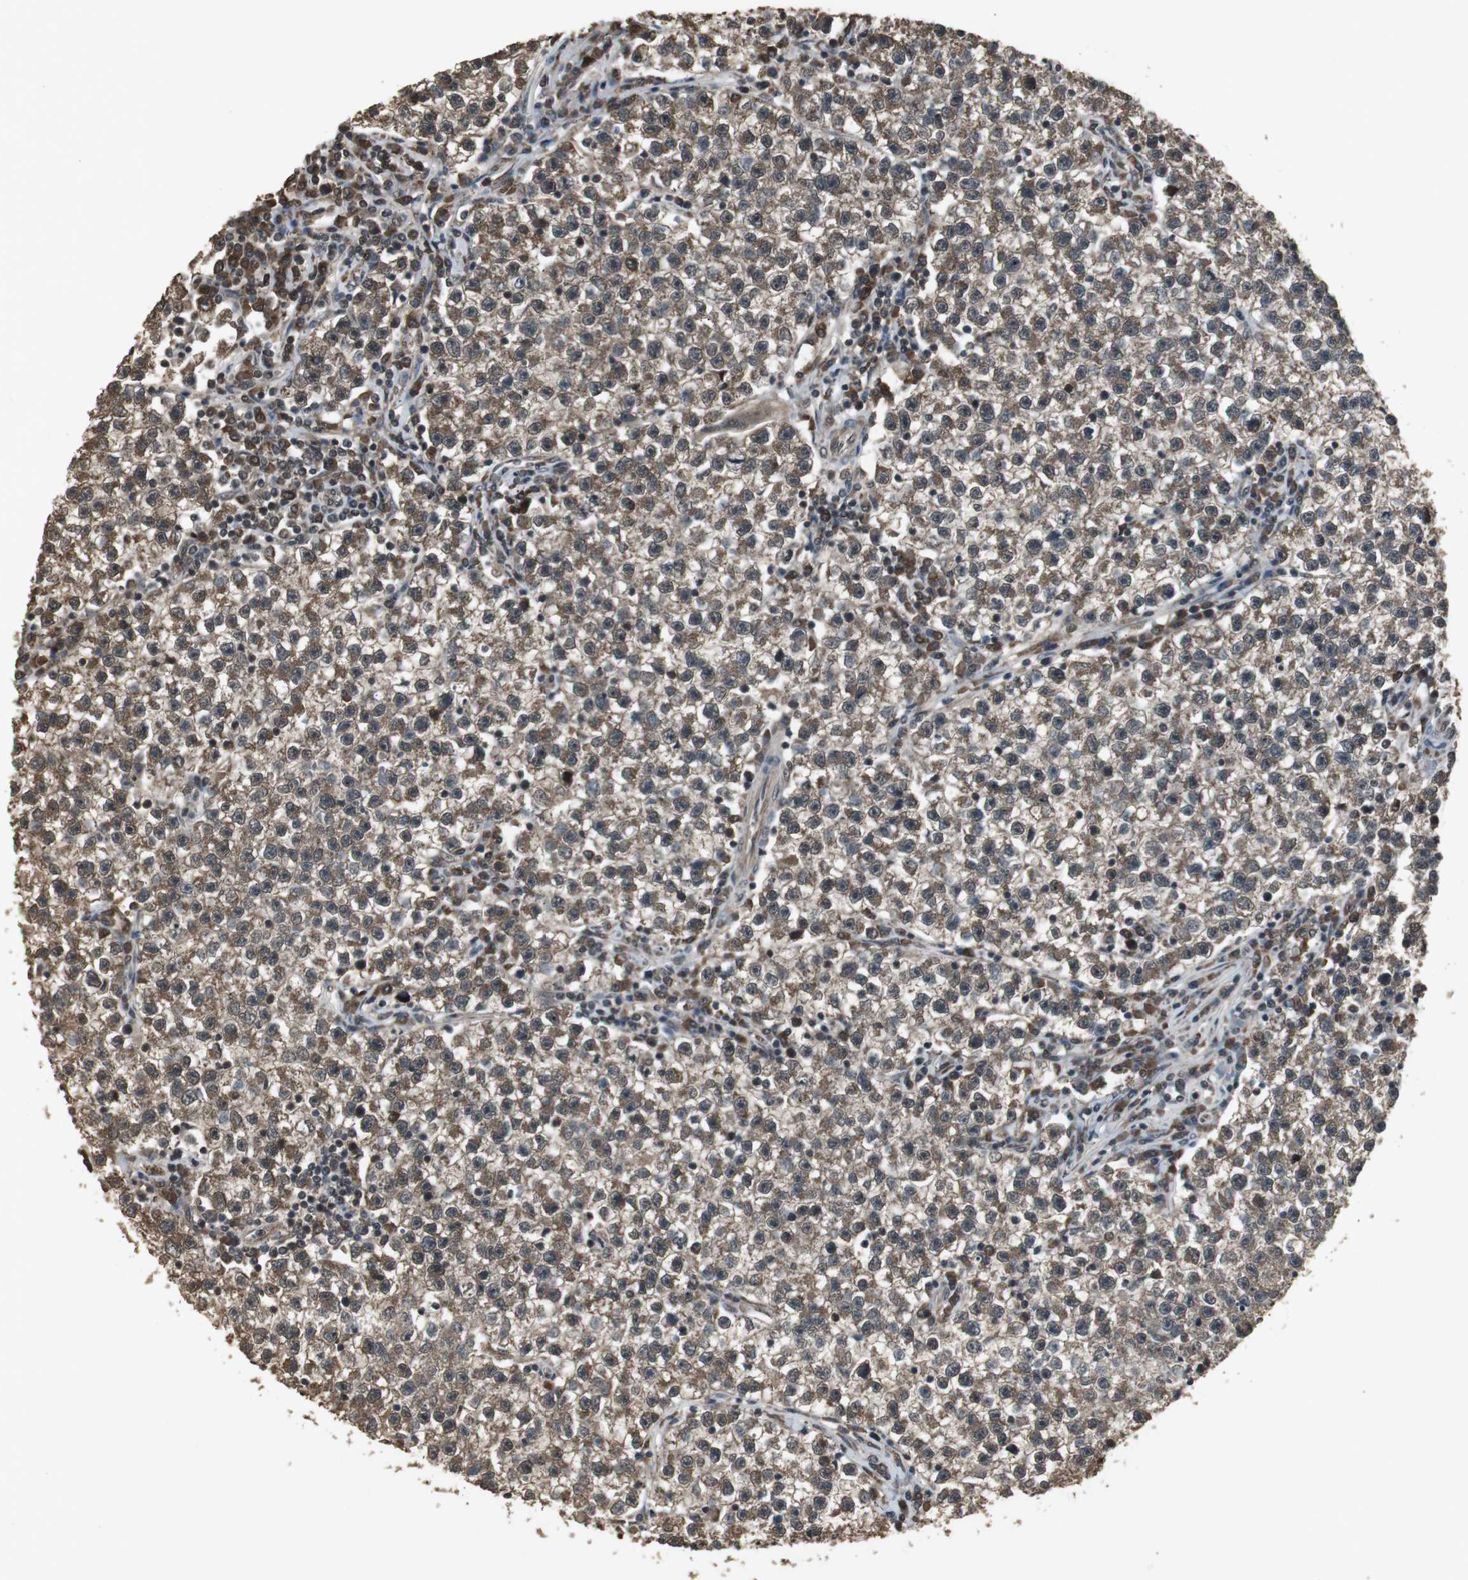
{"staining": {"intensity": "moderate", "quantity": ">75%", "location": "cytoplasmic/membranous,nuclear"}, "tissue": "testis cancer", "cell_type": "Tumor cells", "image_type": "cancer", "snomed": [{"axis": "morphology", "description": "Seminoma, NOS"}, {"axis": "topography", "description": "Testis"}], "caption": "Tumor cells demonstrate medium levels of moderate cytoplasmic/membranous and nuclear positivity in approximately >75% of cells in human testis cancer.", "gene": "EMX1", "patient": {"sex": "male", "age": 22}}